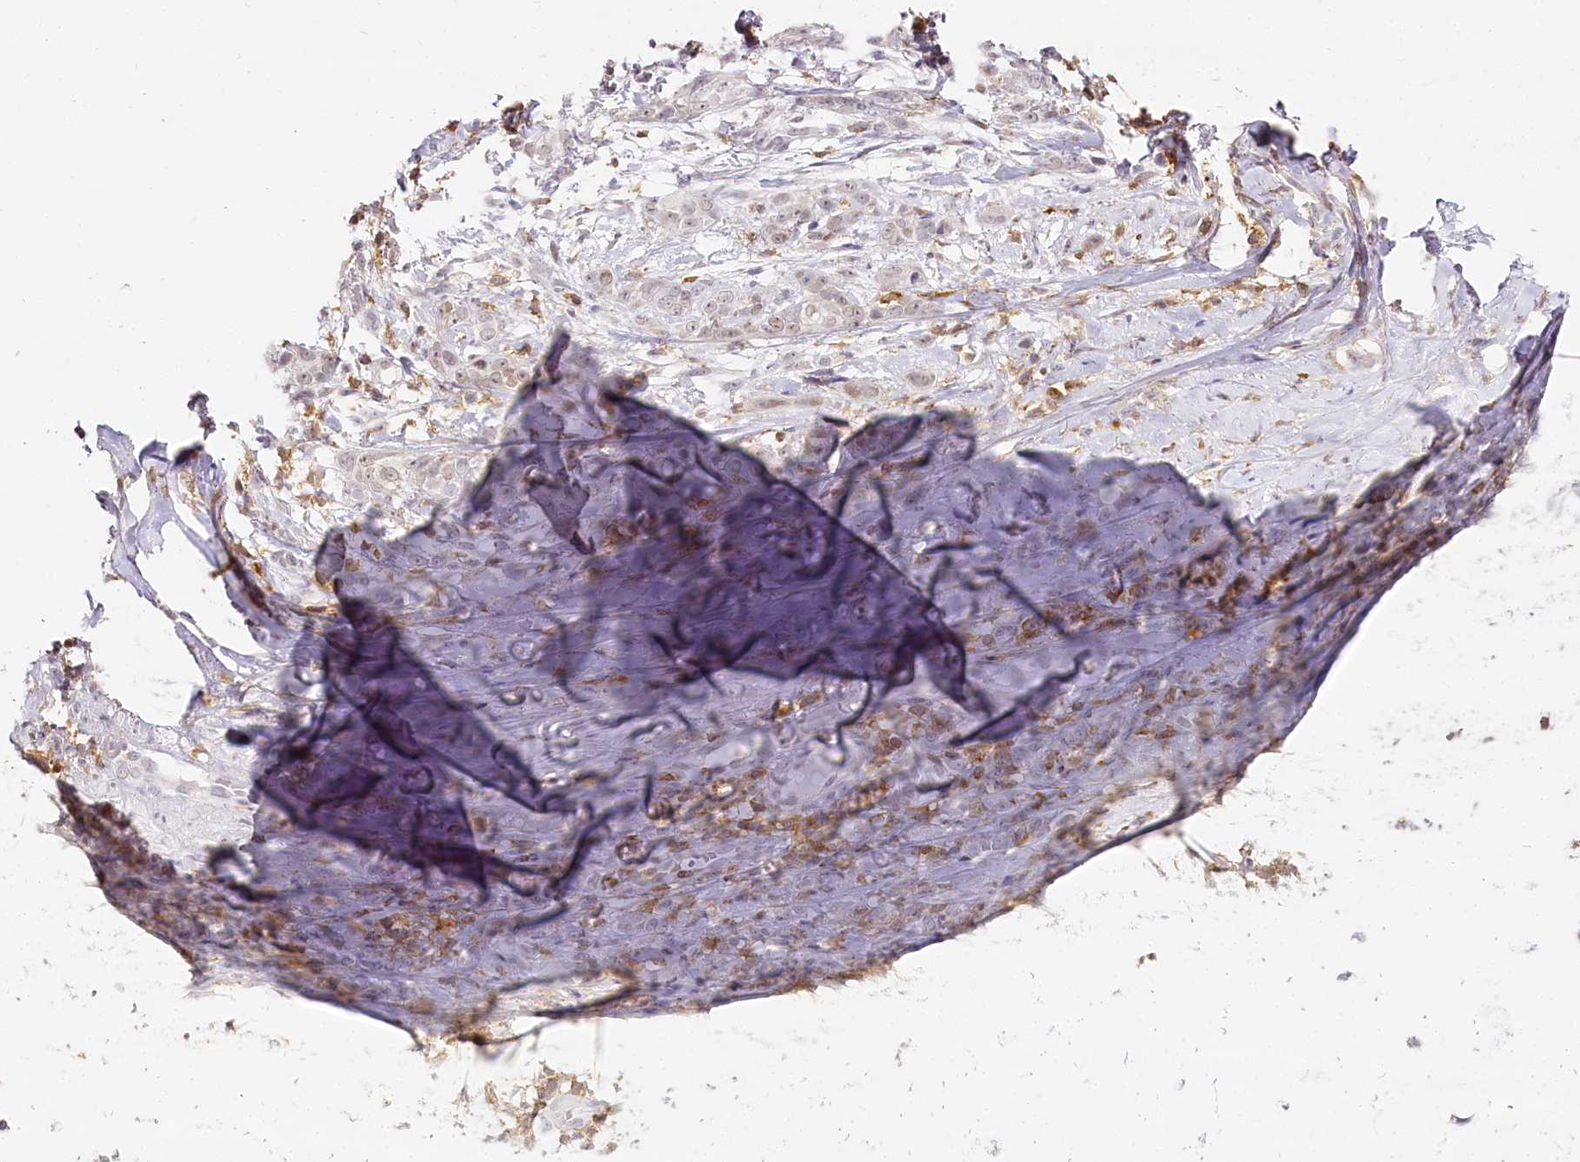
{"staining": {"intensity": "negative", "quantity": "none", "location": "none"}, "tissue": "adipose tissue", "cell_type": "Adipocytes", "image_type": "normal", "snomed": [{"axis": "morphology", "description": "Normal tissue, NOS"}, {"axis": "morphology", "description": "Basal cell carcinoma"}, {"axis": "topography", "description": "Cartilage tissue"}, {"axis": "topography", "description": "Nasopharynx"}, {"axis": "topography", "description": "Oral tissue"}], "caption": "Immunohistochemistry (IHC) photomicrograph of normal adipose tissue: adipose tissue stained with DAB demonstrates no significant protein expression in adipocytes. The staining was performed using DAB to visualize the protein expression in brown, while the nuclei were stained in blue with hematoxylin (Magnification: 20x).", "gene": "DOCK2", "patient": {"sex": "female", "age": 77}}